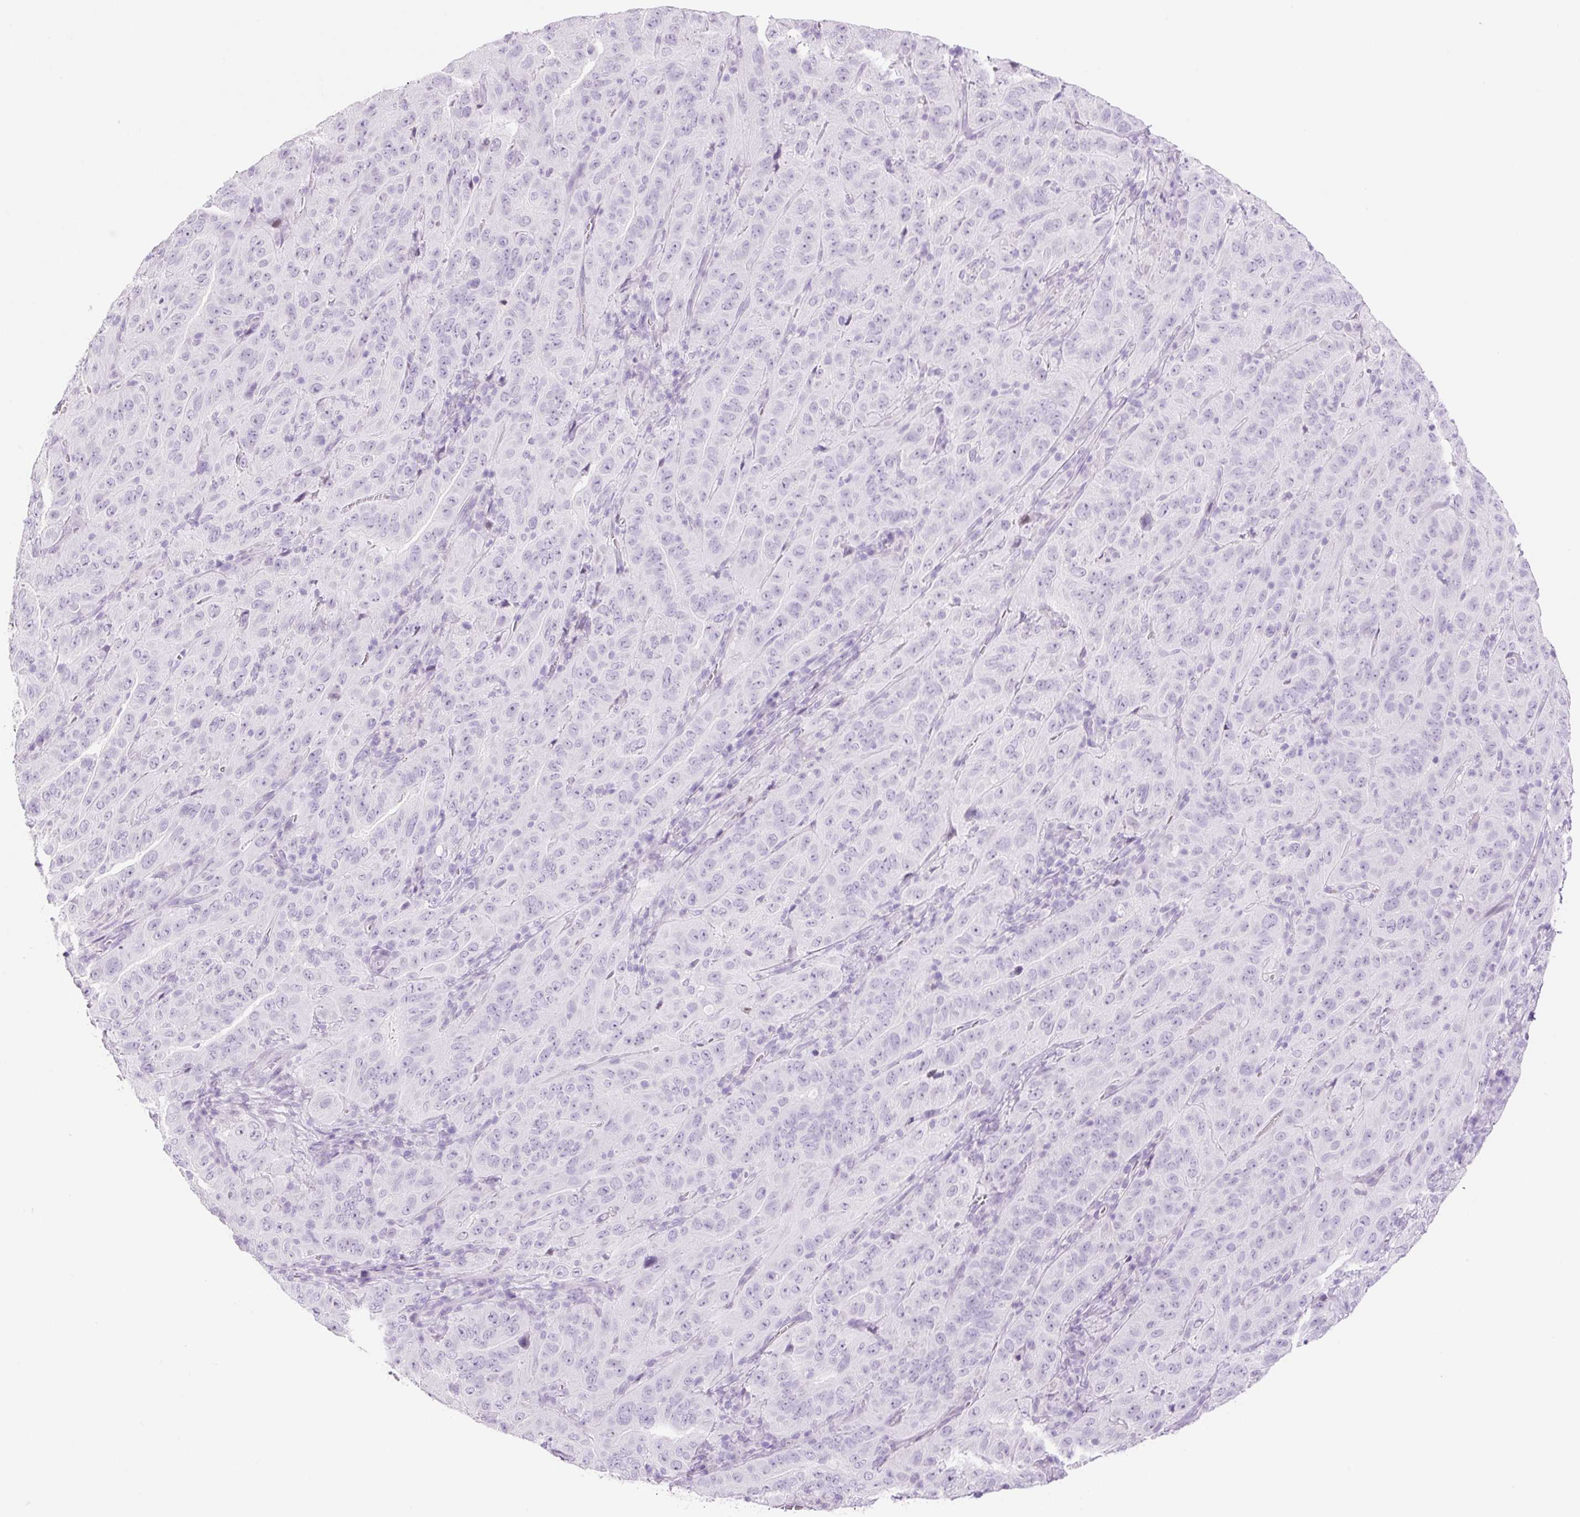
{"staining": {"intensity": "negative", "quantity": "none", "location": "none"}, "tissue": "pancreatic cancer", "cell_type": "Tumor cells", "image_type": "cancer", "snomed": [{"axis": "morphology", "description": "Adenocarcinoma, NOS"}, {"axis": "topography", "description": "Pancreas"}], "caption": "Pancreatic cancer (adenocarcinoma) was stained to show a protein in brown. There is no significant expression in tumor cells.", "gene": "SP140L", "patient": {"sex": "male", "age": 63}}